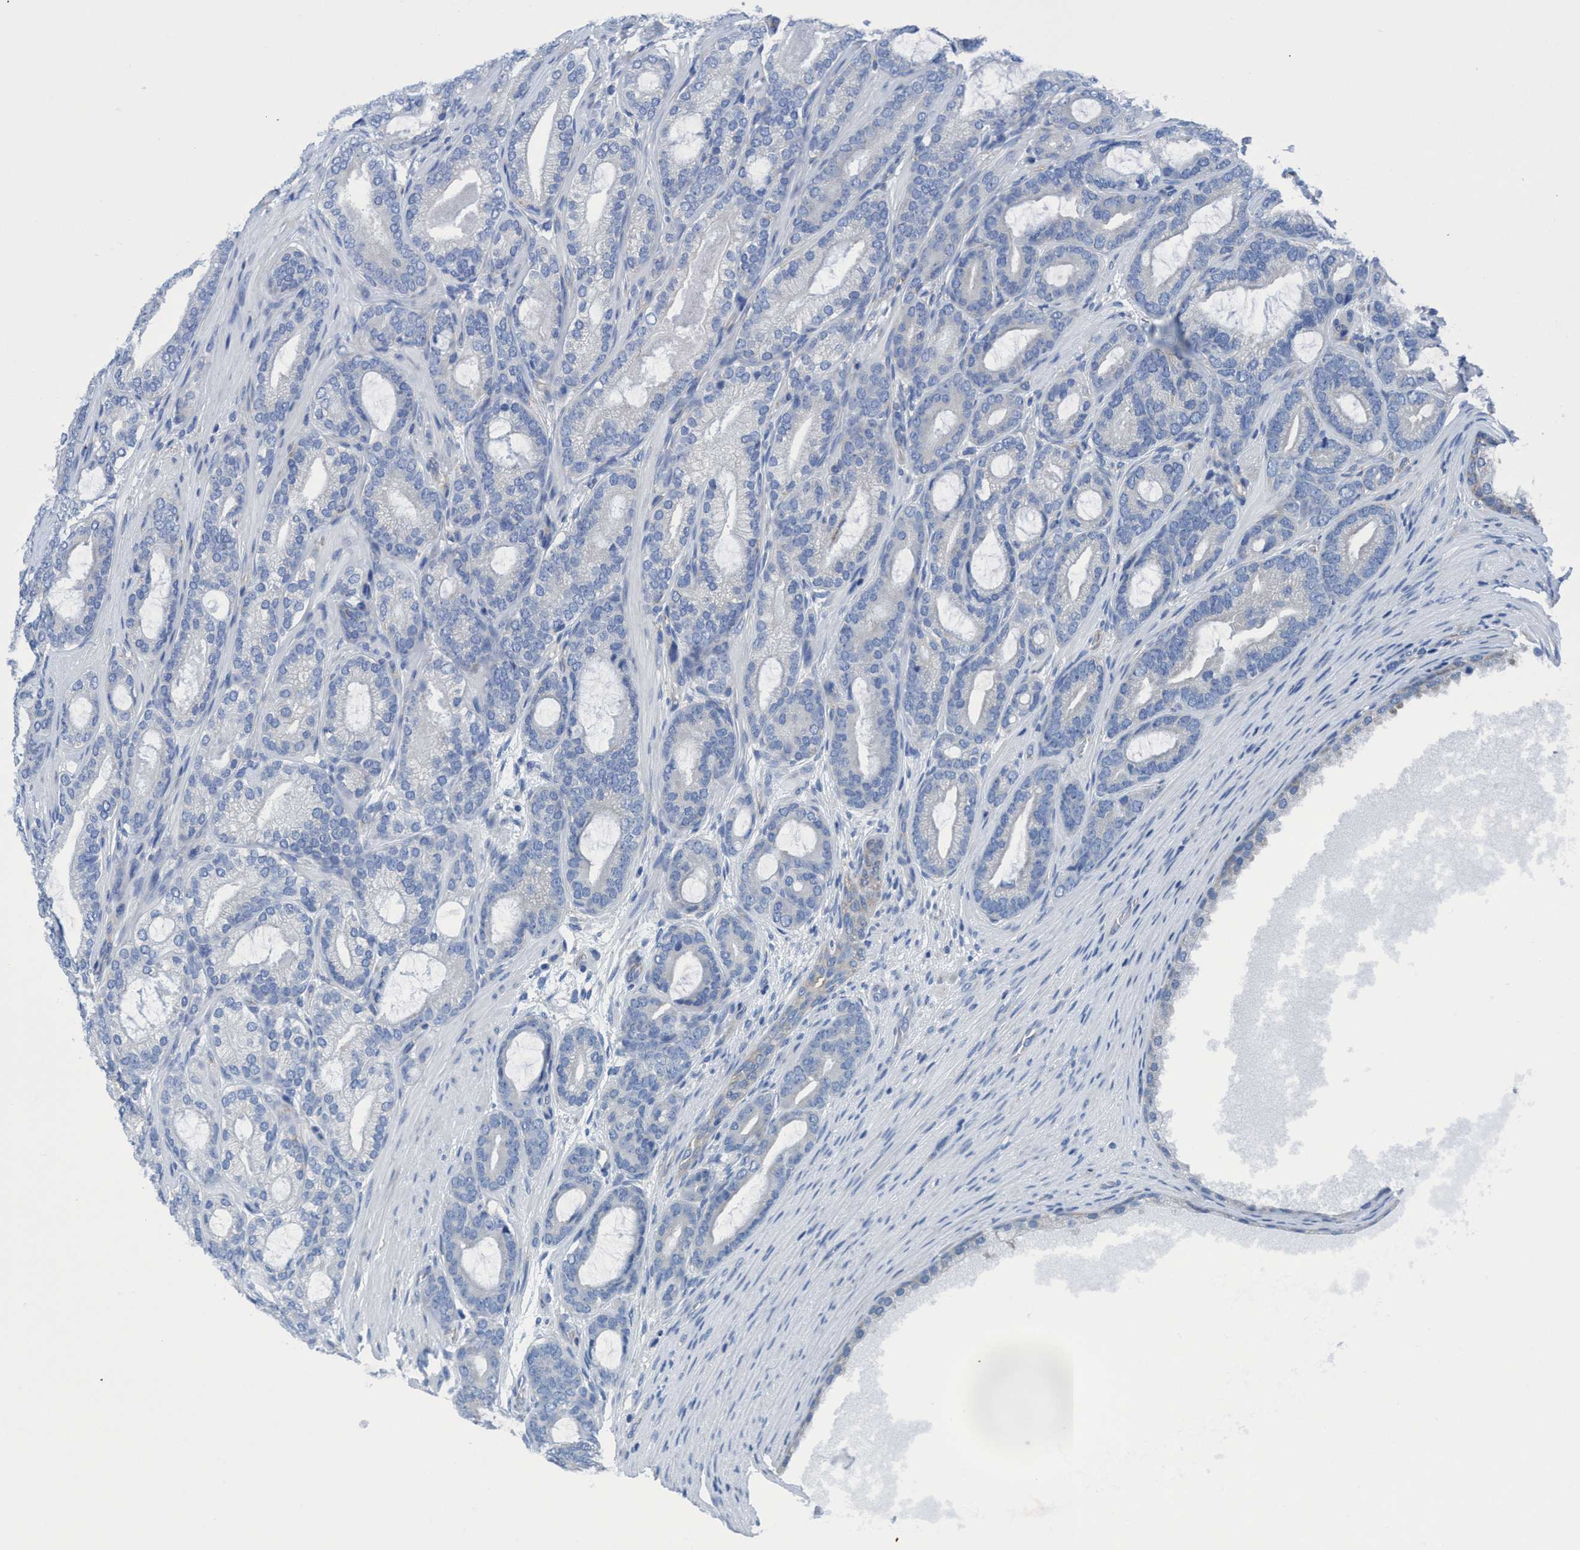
{"staining": {"intensity": "negative", "quantity": "none", "location": "none"}, "tissue": "prostate cancer", "cell_type": "Tumor cells", "image_type": "cancer", "snomed": [{"axis": "morphology", "description": "Adenocarcinoma, High grade"}, {"axis": "topography", "description": "Prostate"}], "caption": "Immunohistochemistry histopathology image of neoplastic tissue: human adenocarcinoma (high-grade) (prostate) stained with DAB (3,3'-diaminobenzidine) displays no significant protein positivity in tumor cells.", "gene": "NMT1", "patient": {"sex": "male", "age": 60}}